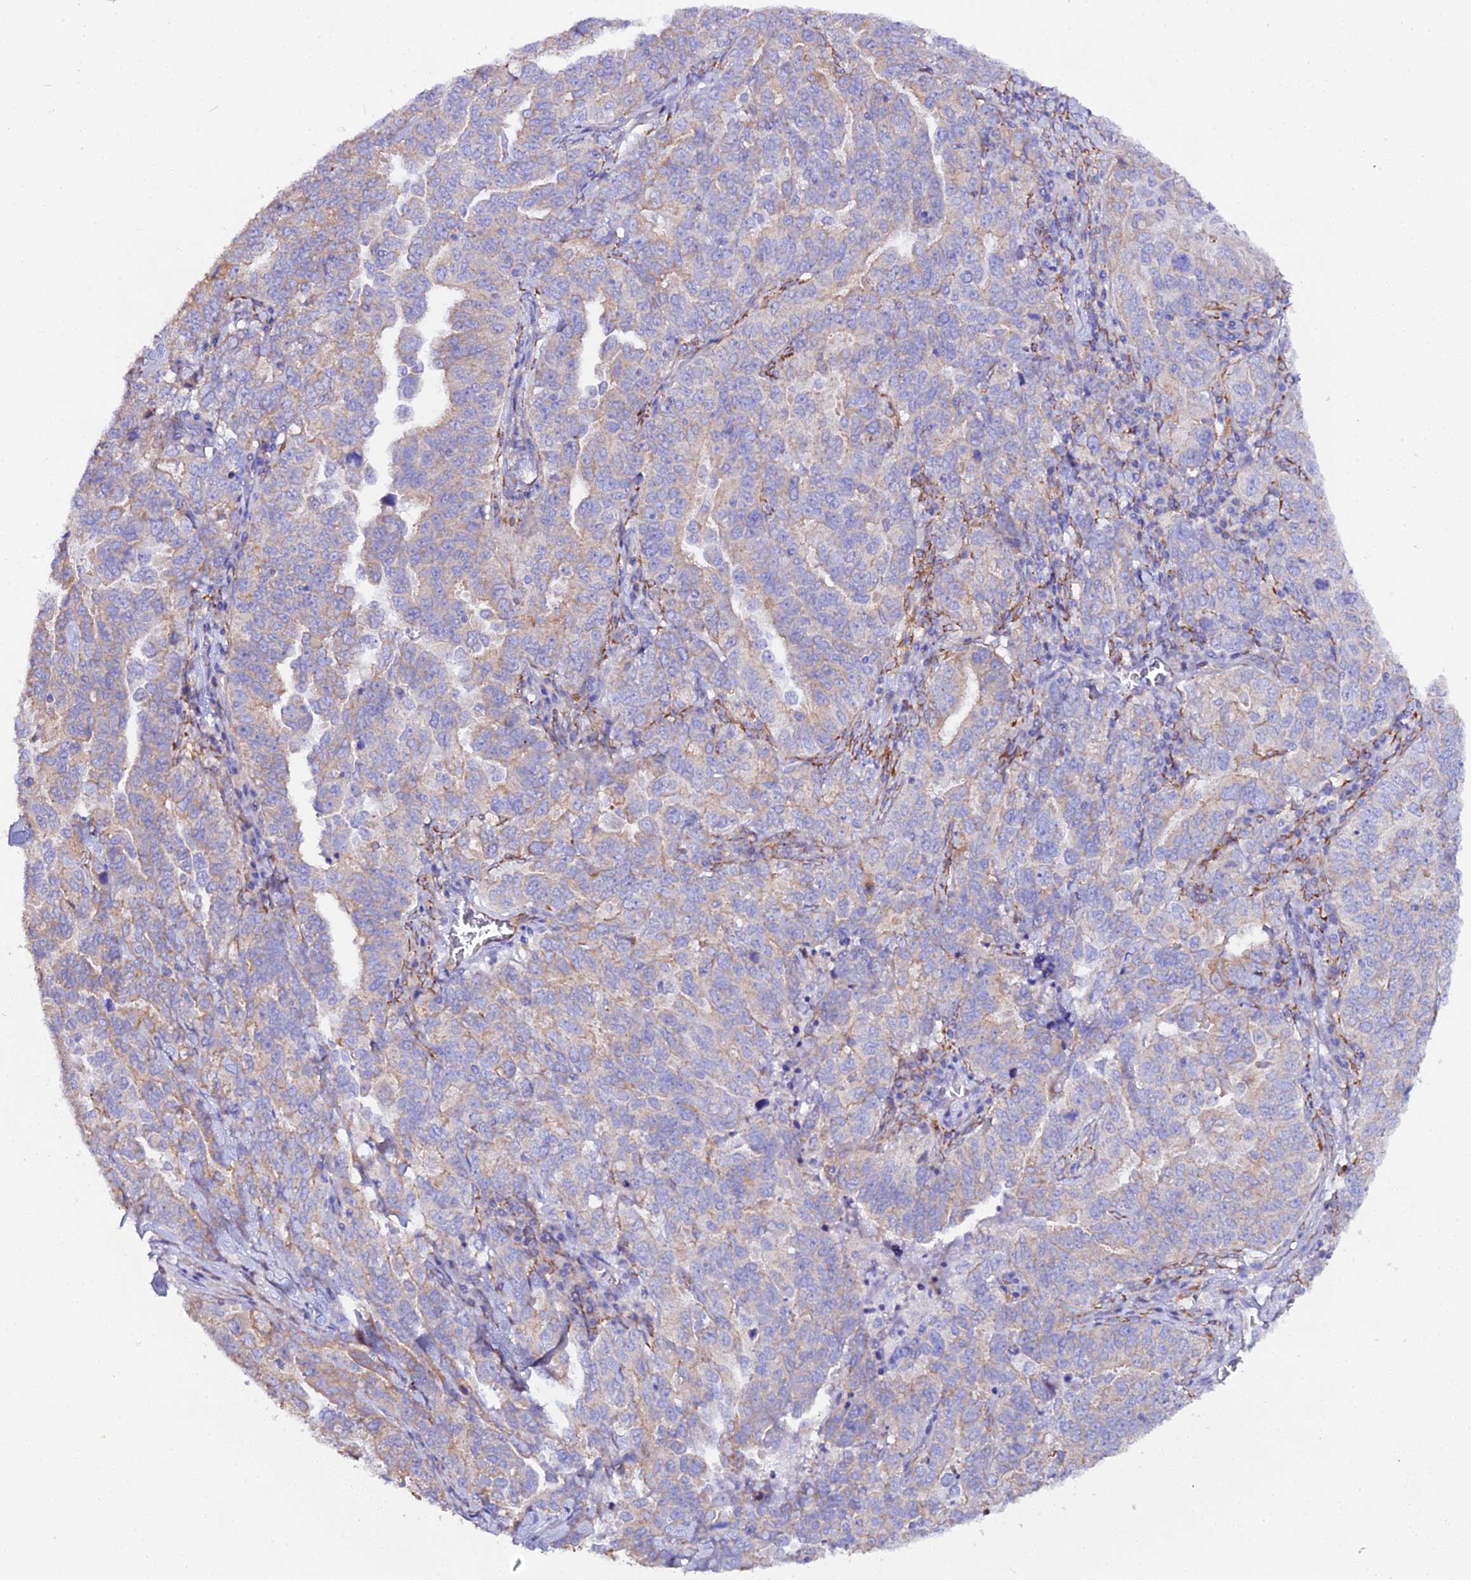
{"staining": {"intensity": "weak", "quantity": "25%-75%", "location": "cytoplasmic/membranous"}, "tissue": "ovarian cancer", "cell_type": "Tumor cells", "image_type": "cancer", "snomed": [{"axis": "morphology", "description": "Carcinoma, endometroid"}, {"axis": "topography", "description": "Ovary"}], "caption": "Immunohistochemical staining of ovarian cancer displays low levels of weak cytoplasmic/membranous positivity in about 25%-75% of tumor cells.", "gene": "CFAP45", "patient": {"sex": "female", "age": 62}}